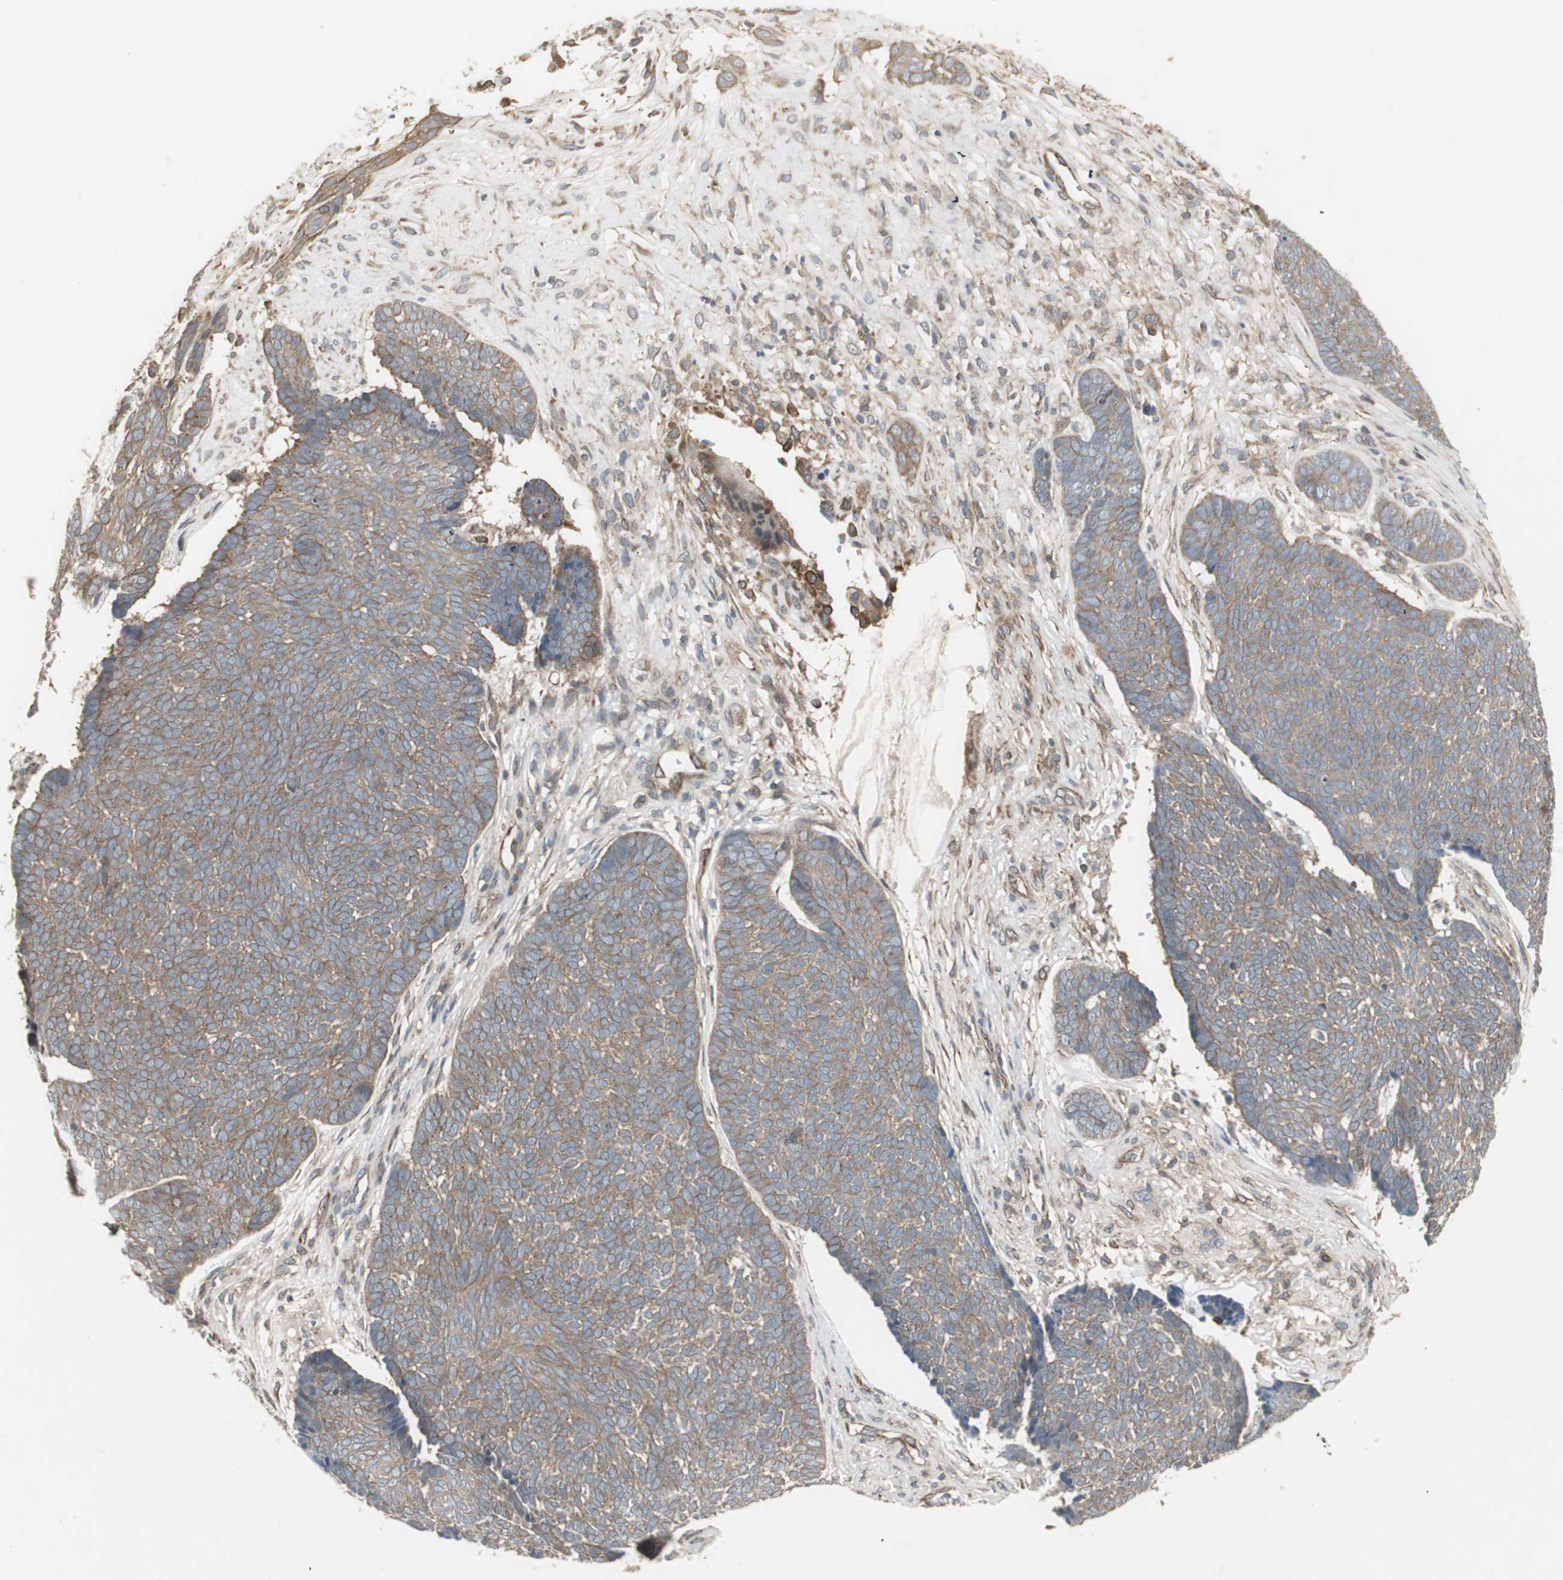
{"staining": {"intensity": "moderate", "quantity": ">75%", "location": "cytoplasmic/membranous"}, "tissue": "skin cancer", "cell_type": "Tumor cells", "image_type": "cancer", "snomed": [{"axis": "morphology", "description": "Basal cell carcinoma"}, {"axis": "topography", "description": "Skin"}], "caption": "Moderate cytoplasmic/membranous positivity for a protein is appreciated in about >75% of tumor cells of basal cell carcinoma (skin) using immunohistochemistry (IHC).", "gene": "PFDN1", "patient": {"sex": "male", "age": 84}}